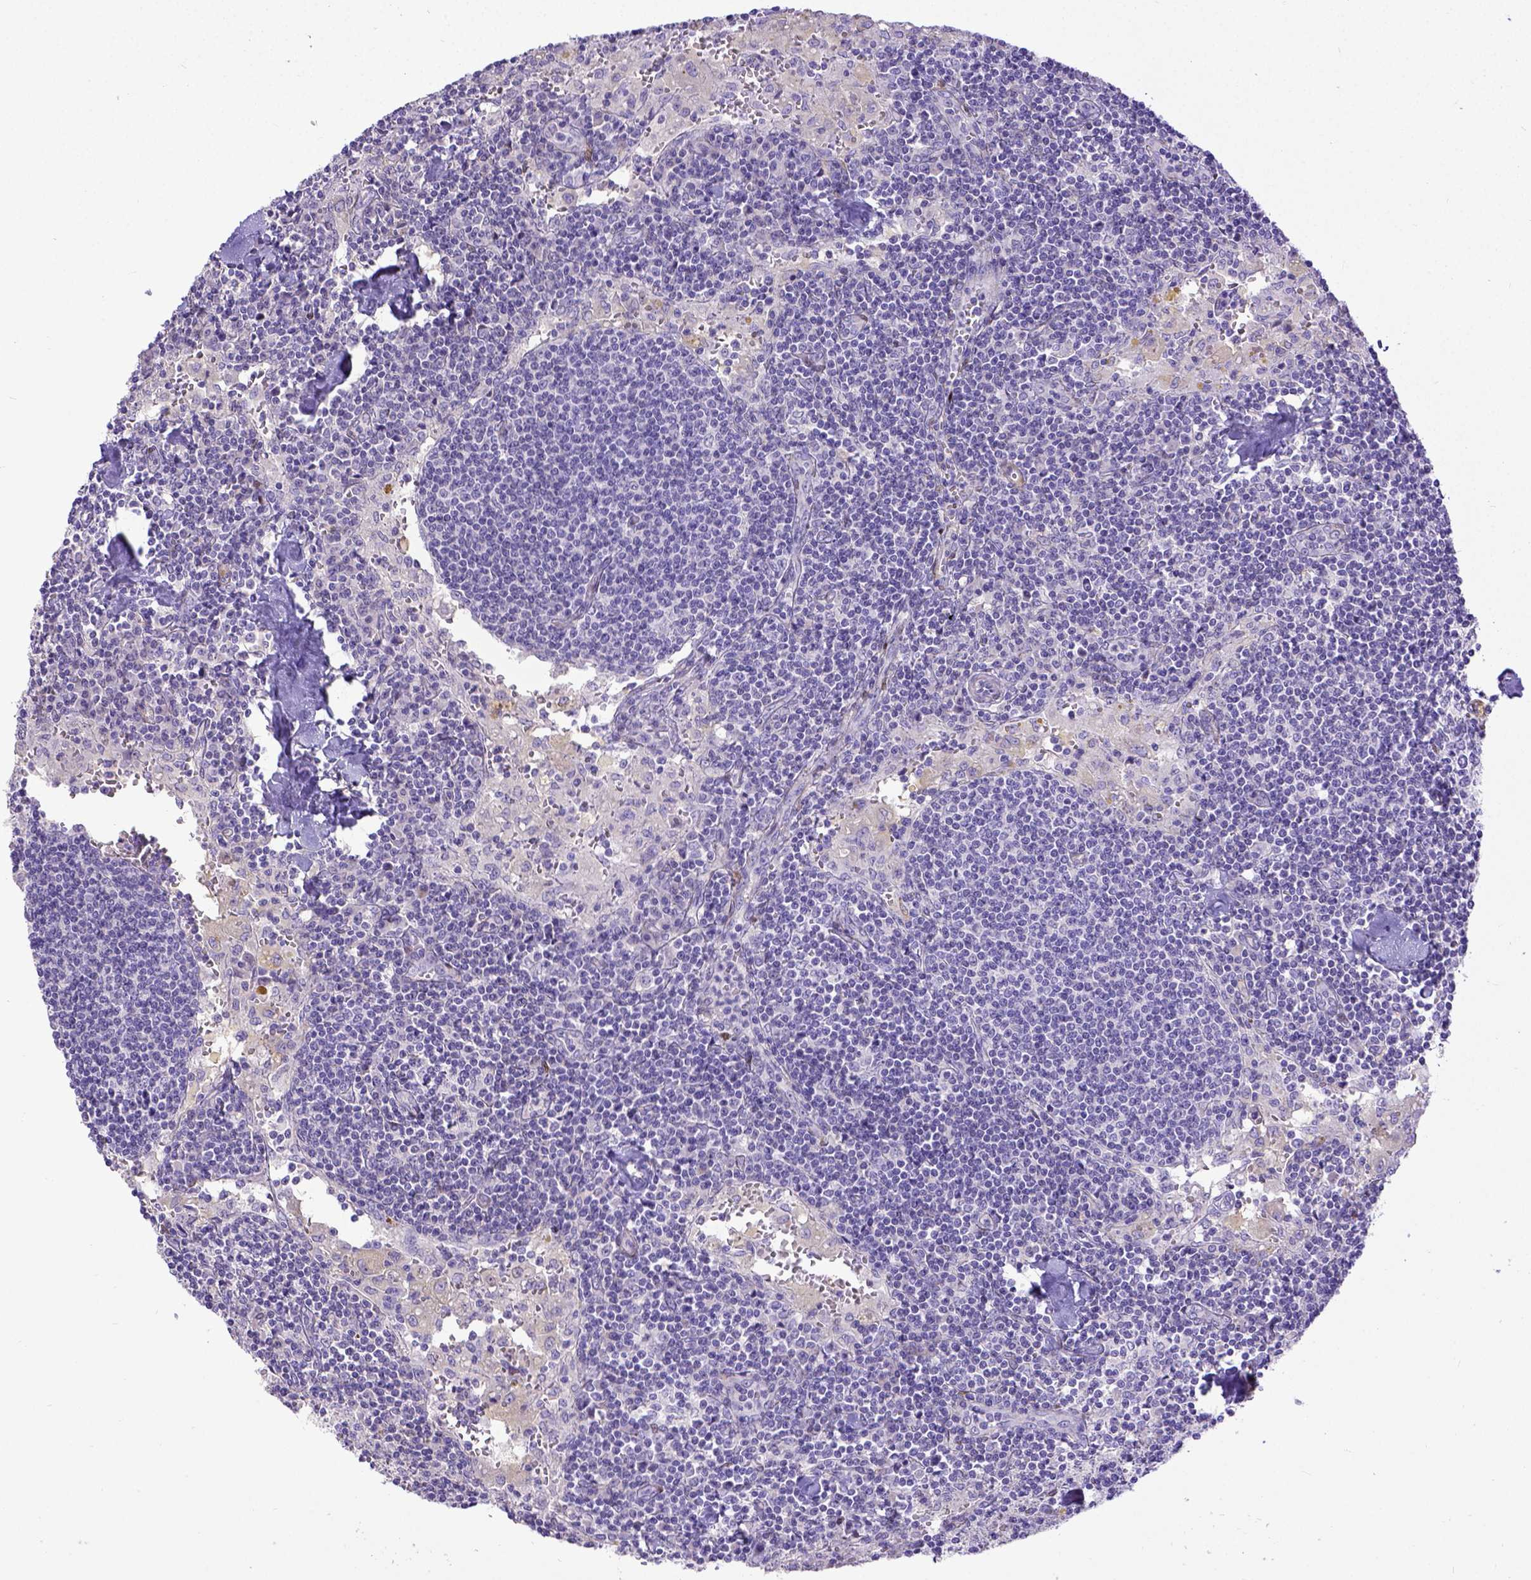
{"staining": {"intensity": "negative", "quantity": "none", "location": "none"}, "tissue": "lymph node", "cell_type": "Germinal center cells", "image_type": "normal", "snomed": [{"axis": "morphology", "description": "Normal tissue, NOS"}, {"axis": "topography", "description": "Lymph node"}], "caption": "This is a micrograph of immunohistochemistry staining of benign lymph node, which shows no expression in germinal center cells.", "gene": "BTN1A1", "patient": {"sex": "male", "age": 55}}